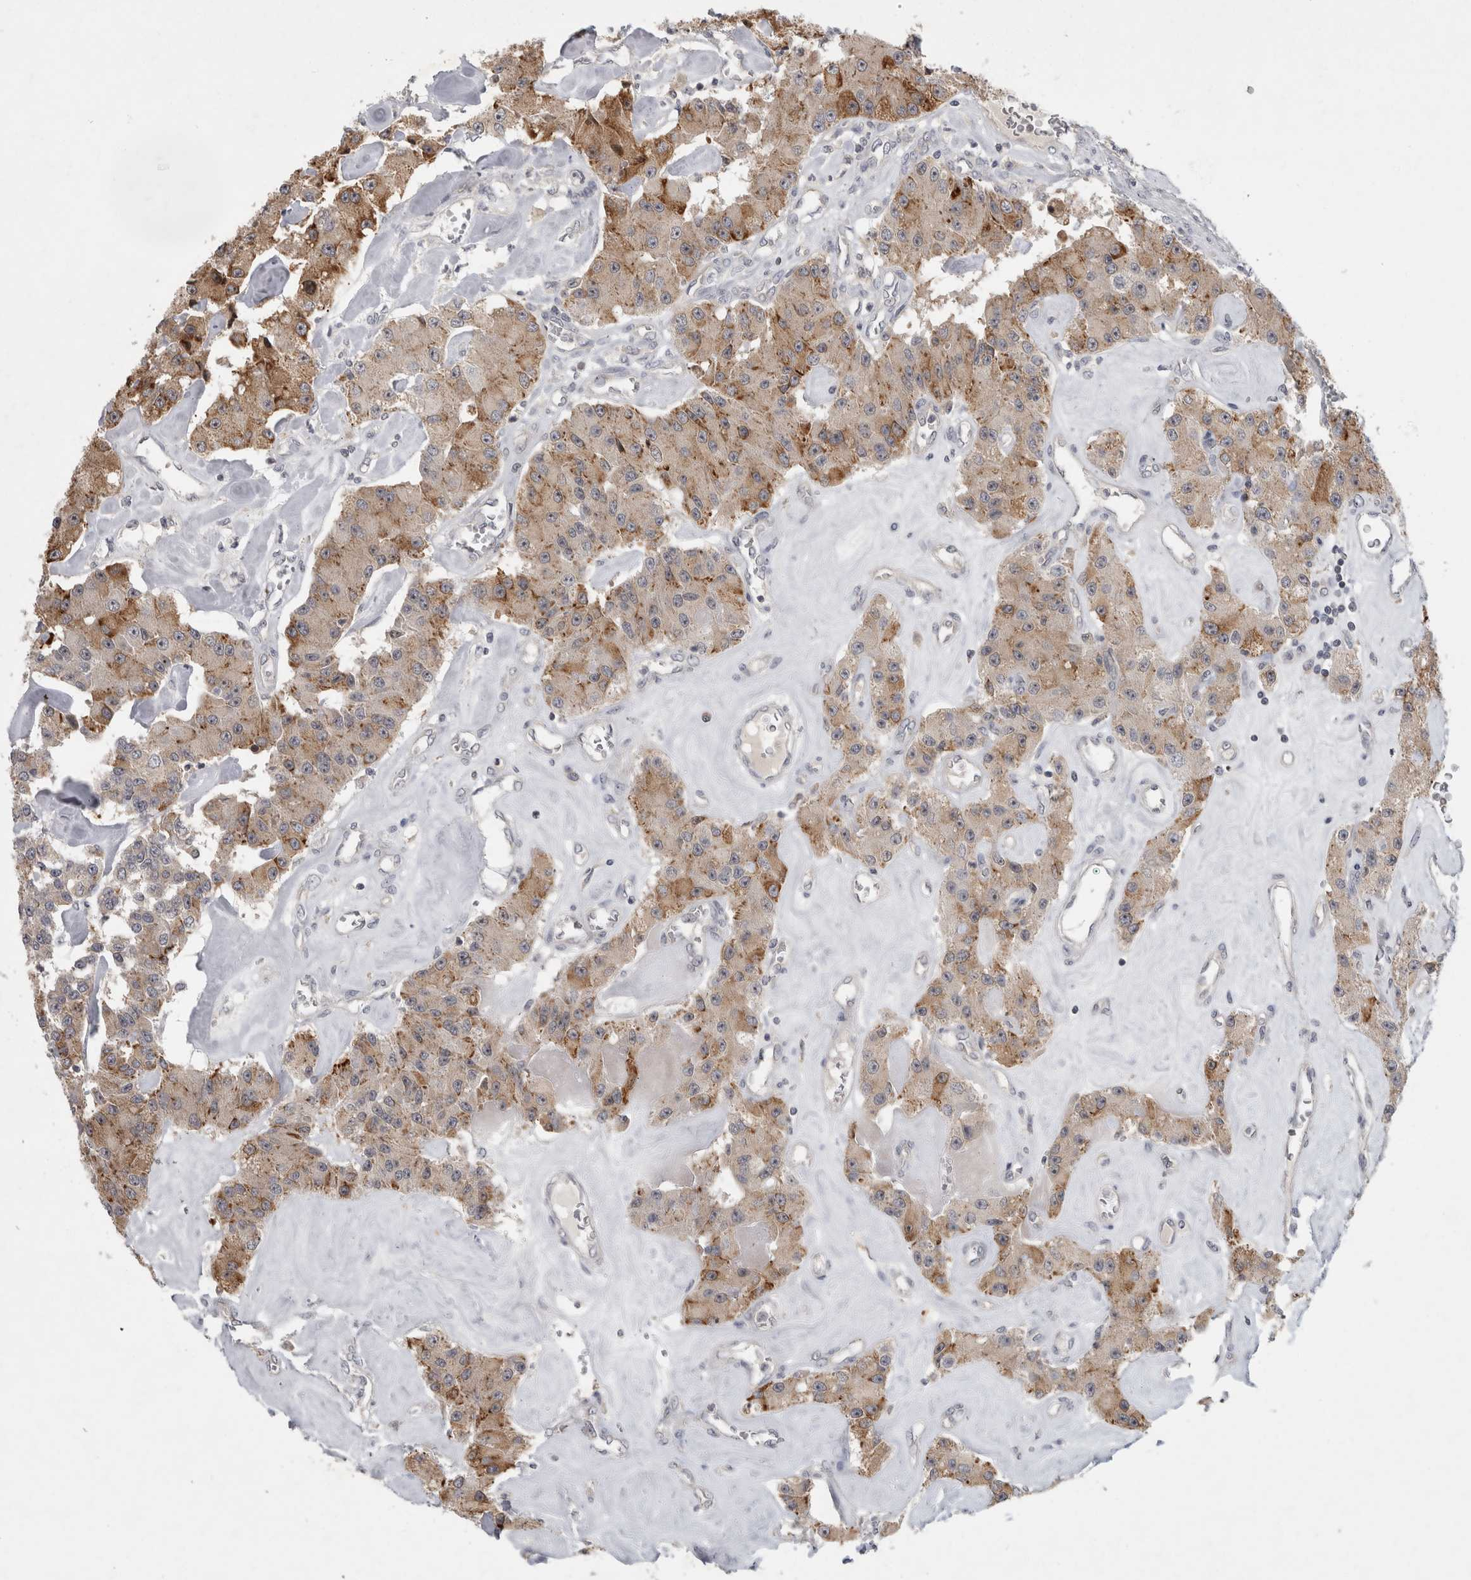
{"staining": {"intensity": "moderate", "quantity": ">75%", "location": "cytoplasmic/membranous"}, "tissue": "carcinoid", "cell_type": "Tumor cells", "image_type": "cancer", "snomed": [{"axis": "morphology", "description": "Carcinoid, malignant, NOS"}, {"axis": "topography", "description": "Pancreas"}], "caption": "Protein analysis of carcinoid tissue exhibits moderate cytoplasmic/membranous positivity in about >75% of tumor cells.", "gene": "RBM28", "patient": {"sex": "male", "age": 41}}